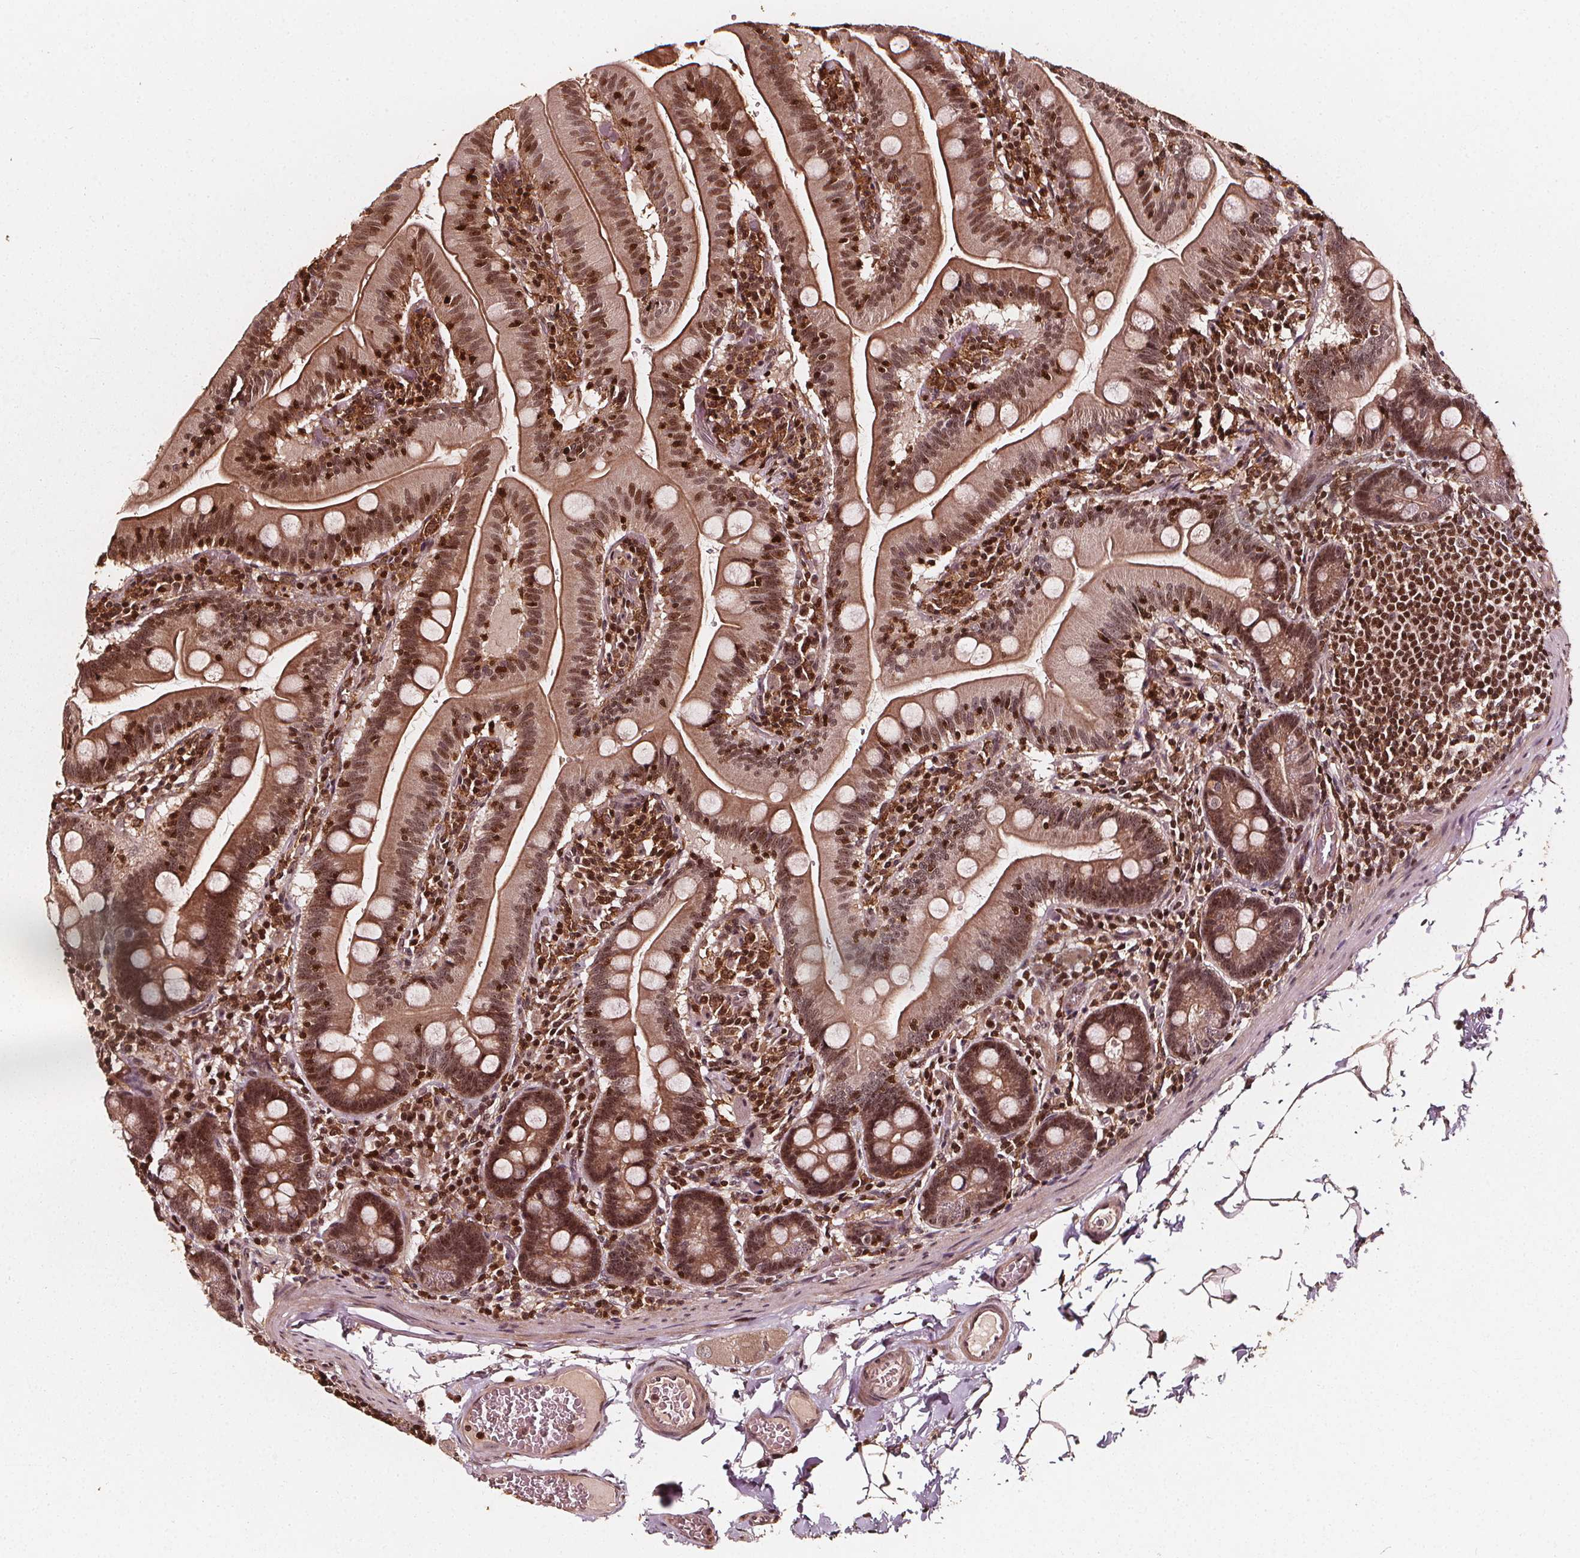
{"staining": {"intensity": "moderate", "quantity": ">75%", "location": "cytoplasmic/membranous,nuclear"}, "tissue": "small intestine", "cell_type": "Glandular cells", "image_type": "normal", "snomed": [{"axis": "morphology", "description": "Normal tissue, NOS"}, {"axis": "topography", "description": "Small intestine"}], "caption": "The micrograph displays staining of normal small intestine, revealing moderate cytoplasmic/membranous,nuclear protein staining (brown color) within glandular cells.", "gene": "EXOSC9", "patient": {"sex": "male", "age": 37}}